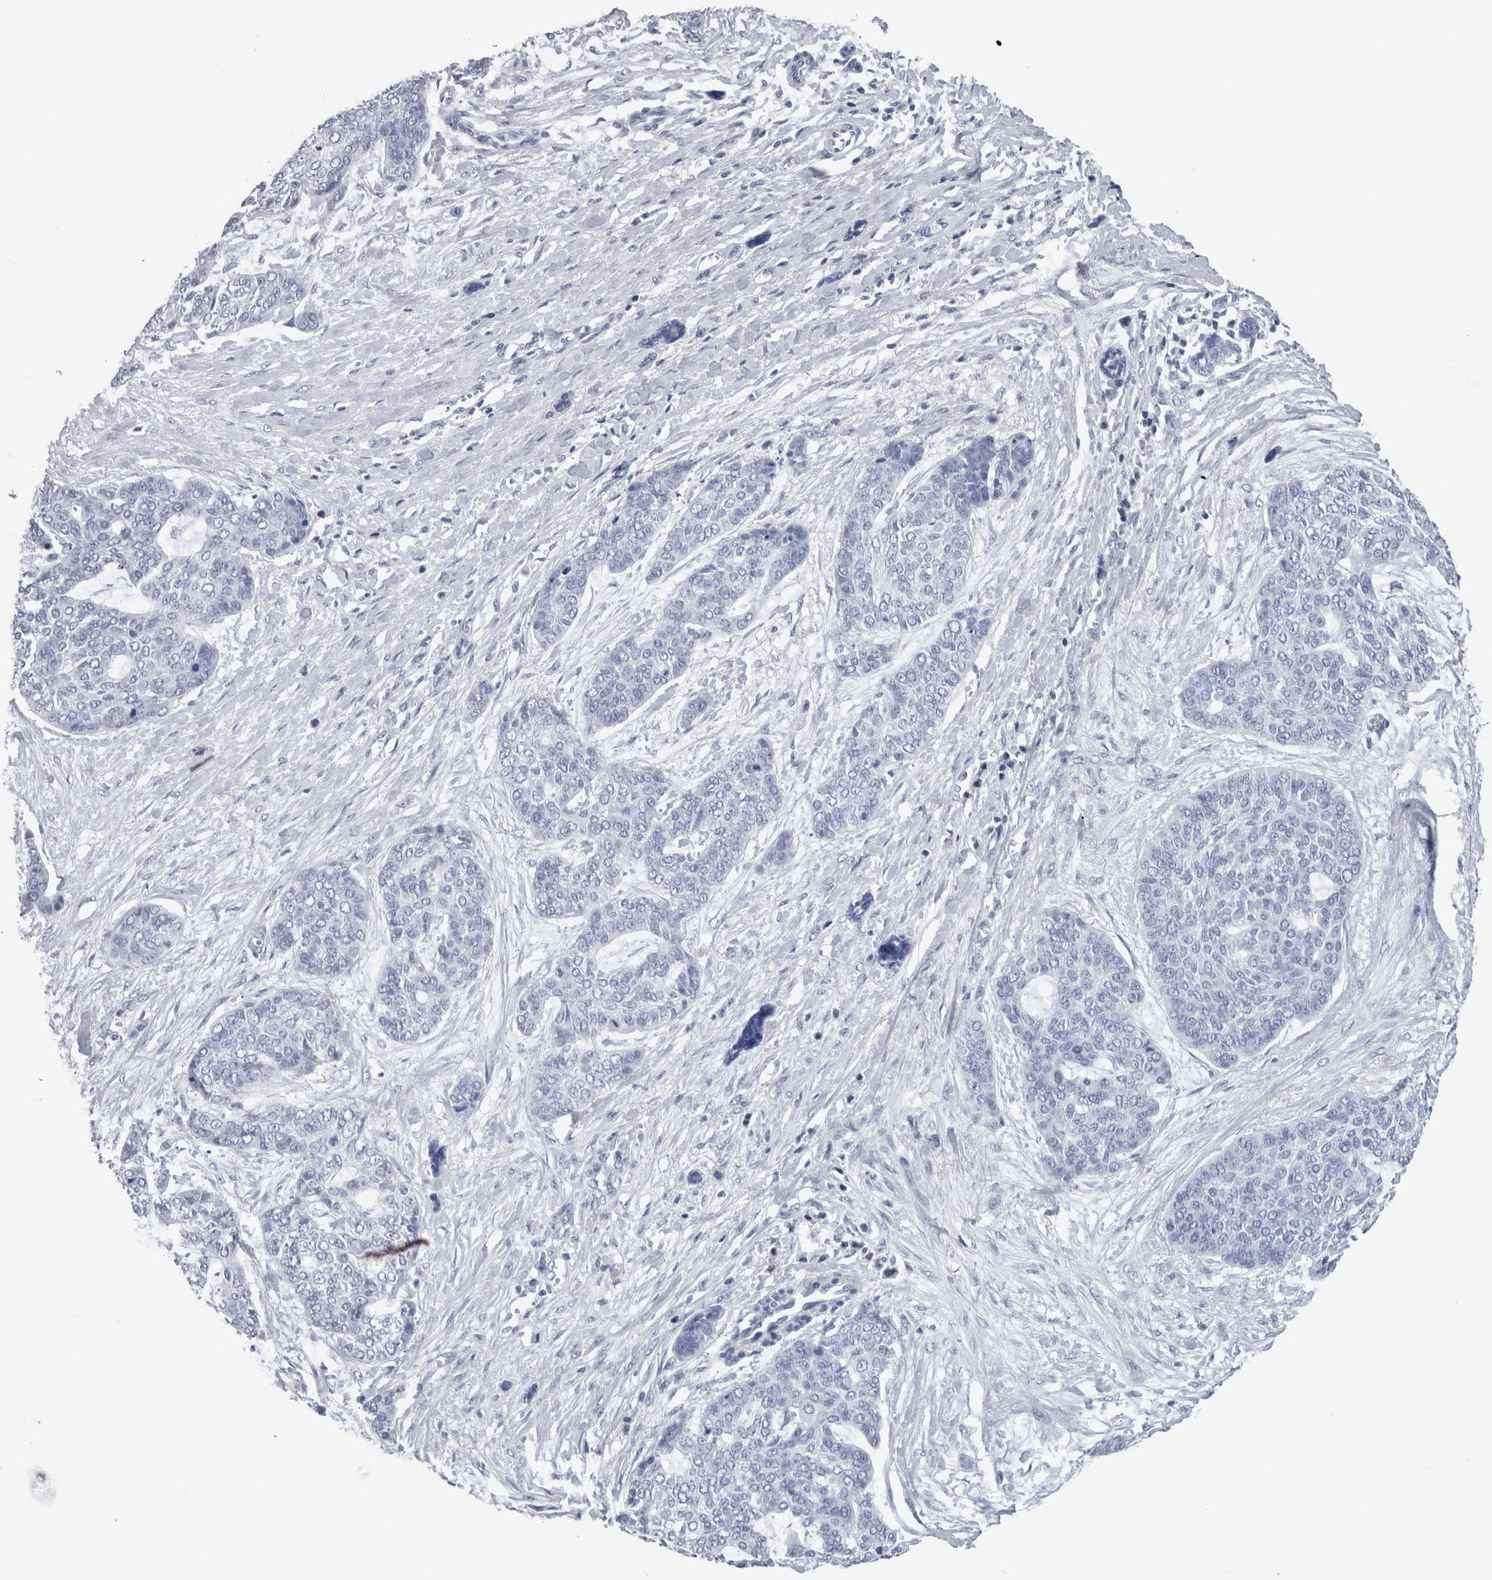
{"staining": {"intensity": "negative", "quantity": "none", "location": "none"}, "tissue": "skin cancer", "cell_type": "Tumor cells", "image_type": "cancer", "snomed": [{"axis": "morphology", "description": "Basal cell carcinoma"}, {"axis": "topography", "description": "Skin"}], "caption": "Immunohistochemistry of skin cancer shows no staining in tumor cells.", "gene": "CA8", "patient": {"sex": "female", "age": 64}}